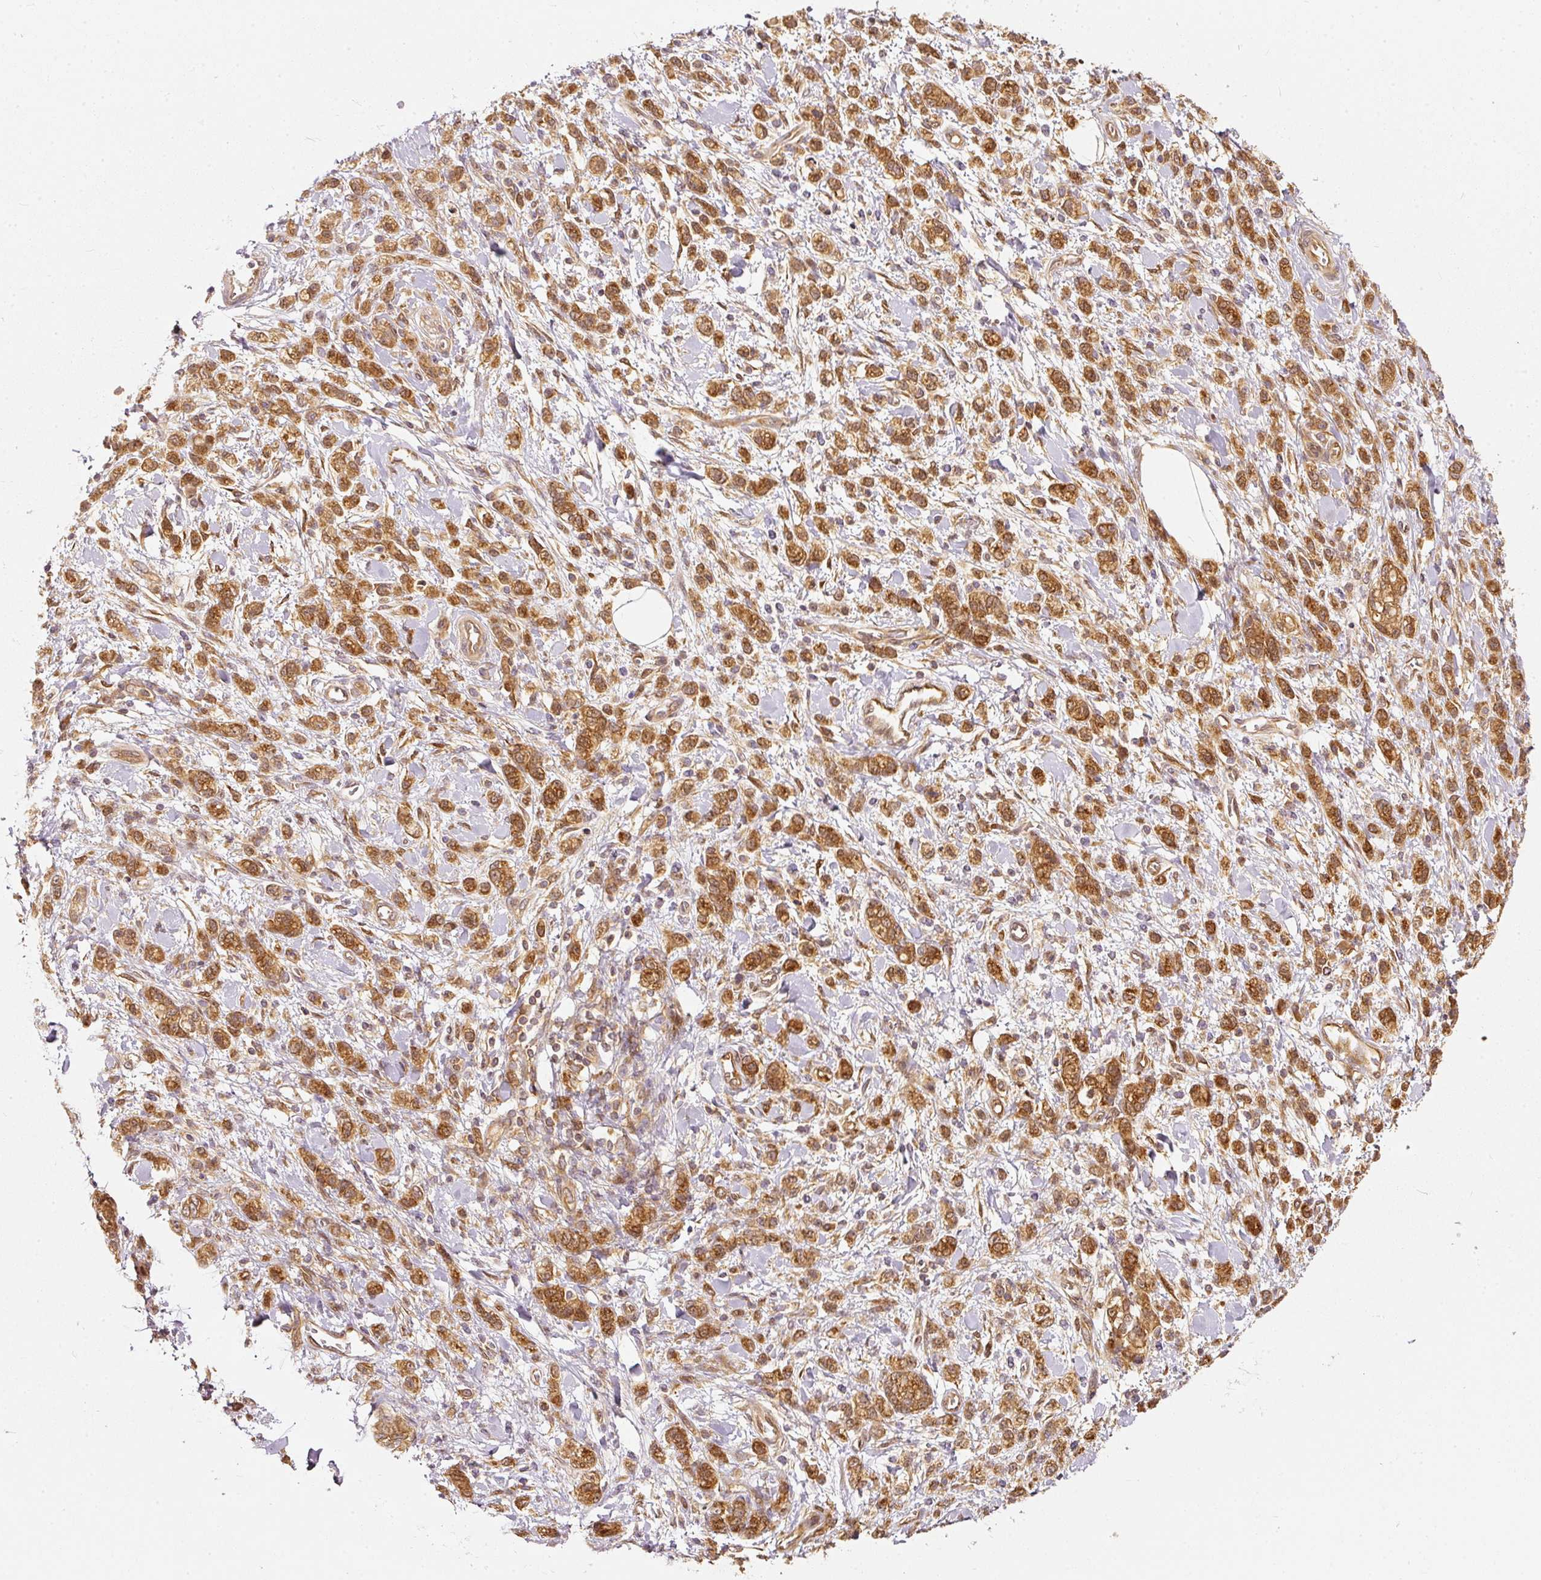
{"staining": {"intensity": "moderate", "quantity": ">75%", "location": "cytoplasmic/membranous"}, "tissue": "stomach cancer", "cell_type": "Tumor cells", "image_type": "cancer", "snomed": [{"axis": "morphology", "description": "Adenocarcinoma, NOS"}, {"axis": "topography", "description": "Stomach"}], "caption": "Protein staining displays moderate cytoplasmic/membranous expression in about >75% of tumor cells in stomach adenocarcinoma.", "gene": "EIF3B", "patient": {"sex": "male", "age": 77}}